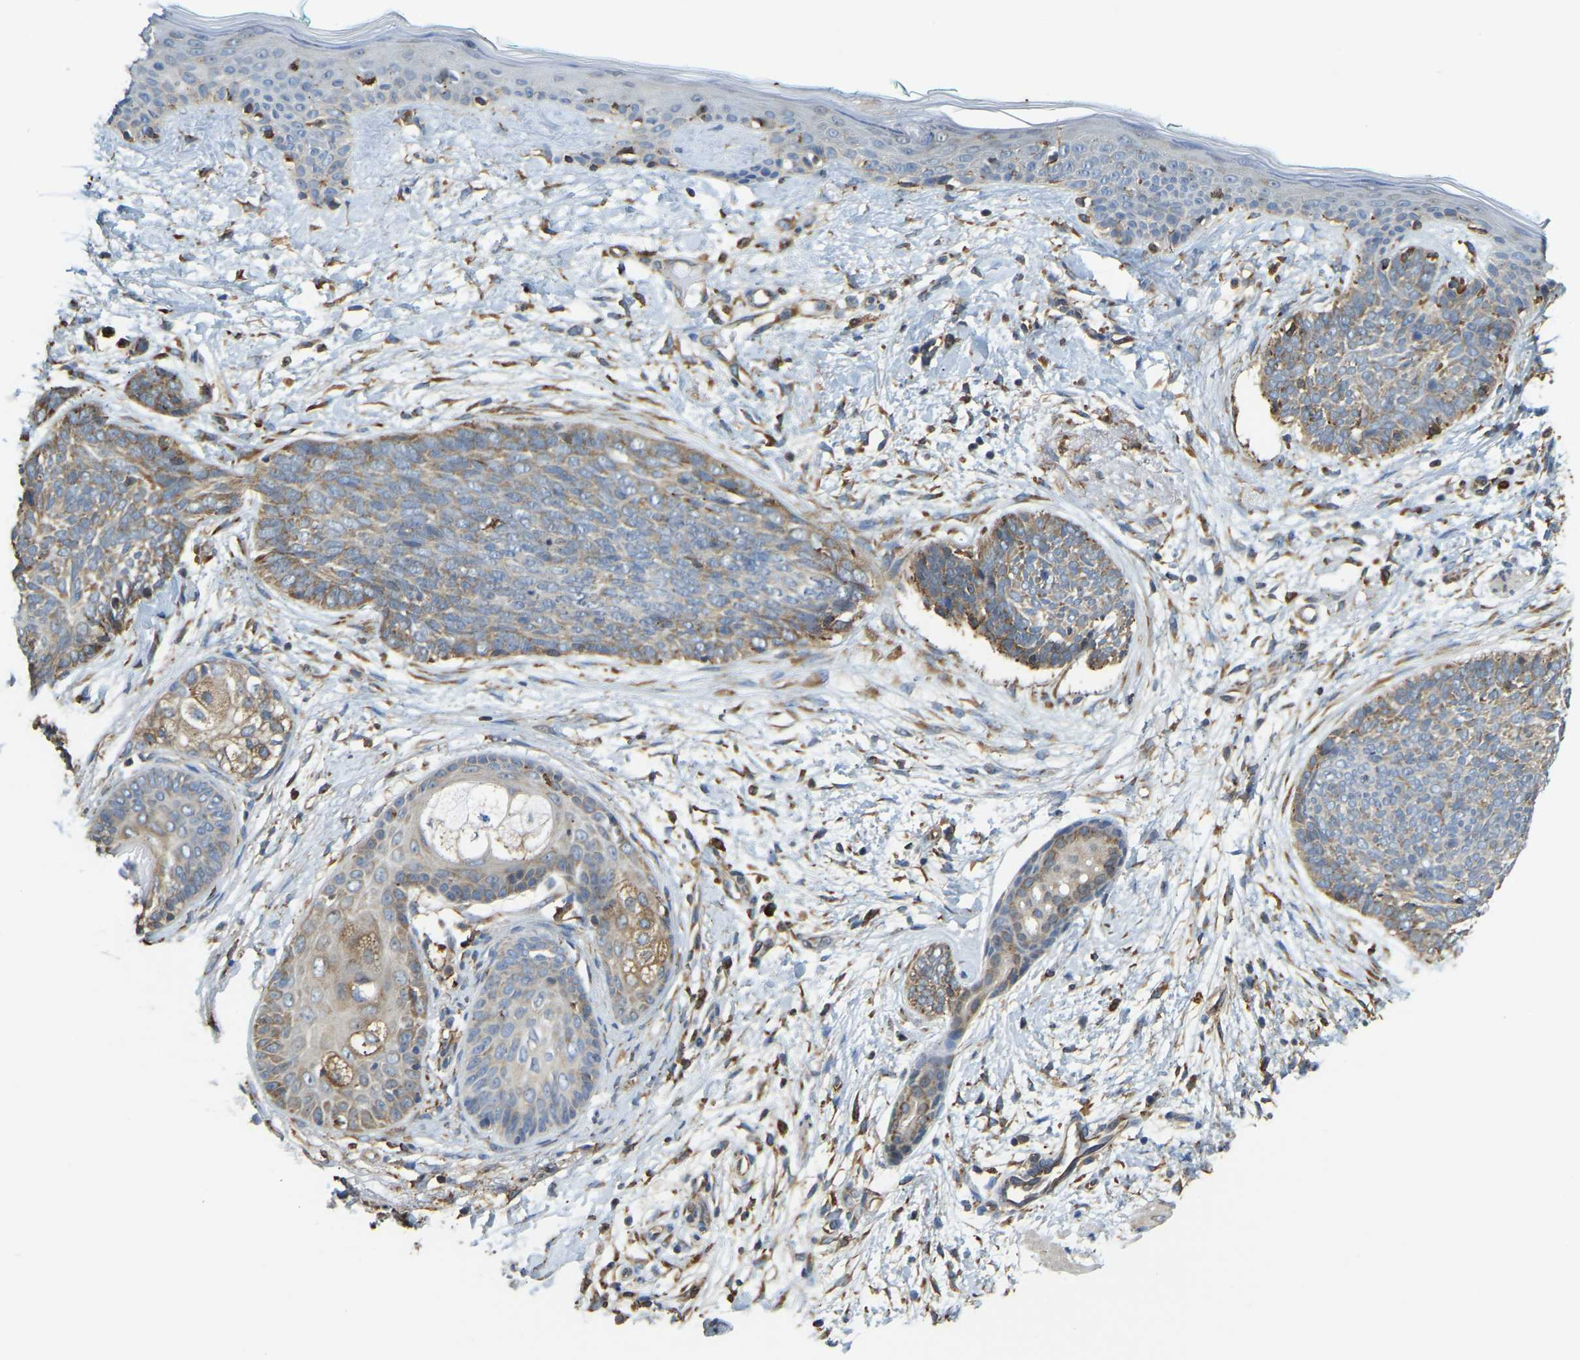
{"staining": {"intensity": "weak", "quantity": "25%-75%", "location": "cytoplasmic/membranous"}, "tissue": "skin cancer", "cell_type": "Tumor cells", "image_type": "cancer", "snomed": [{"axis": "morphology", "description": "Basal cell carcinoma"}, {"axis": "topography", "description": "Skin"}], "caption": "The image reveals staining of skin basal cell carcinoma, revealing weak cytoplasmic/membranous protein expression (brown color) within tumor cells. (IHC, brightfield microscopy, high magnification).", "gene": "RNF115", "patient": {"sex": "female", "age": 84}}